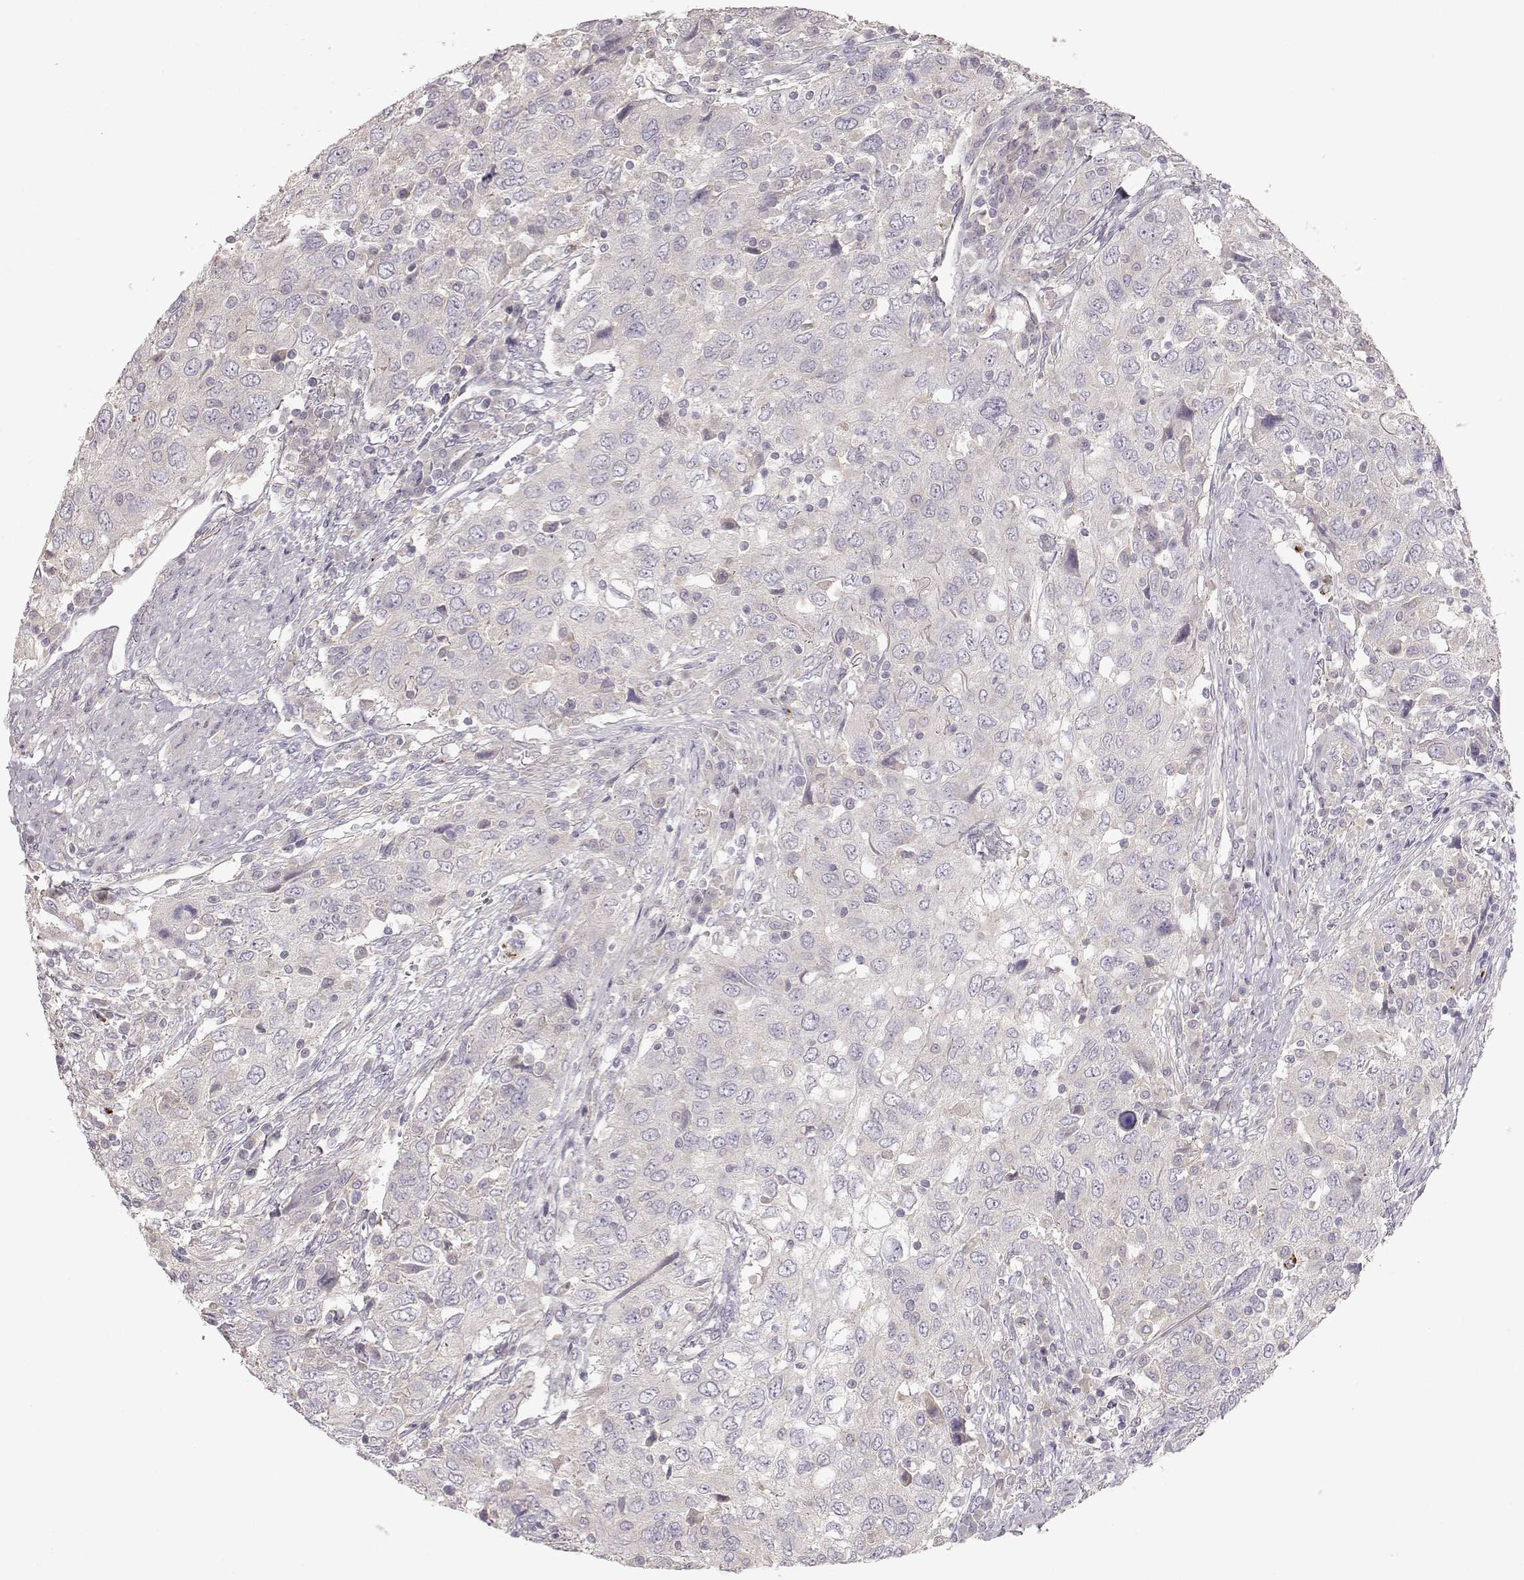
{"staining": {"intensity": "negative", "quantity": "none", "location": "none"}, "tissue": "urothelial cancer", "cell_type": "Tumor cells", "image_type": "cancer", "snomed": [{"axis": "morphology", "description": "Urothelial carcinoma, High grade"}, {"axis": "topography", "description": "Urinary bladder"}], "caption": "Tumor cells show no significant protein expression in high-grade urothelial carcinoma.", "gene": "ARHGAP8", "patient": {"sex": "male", "age": 76}}